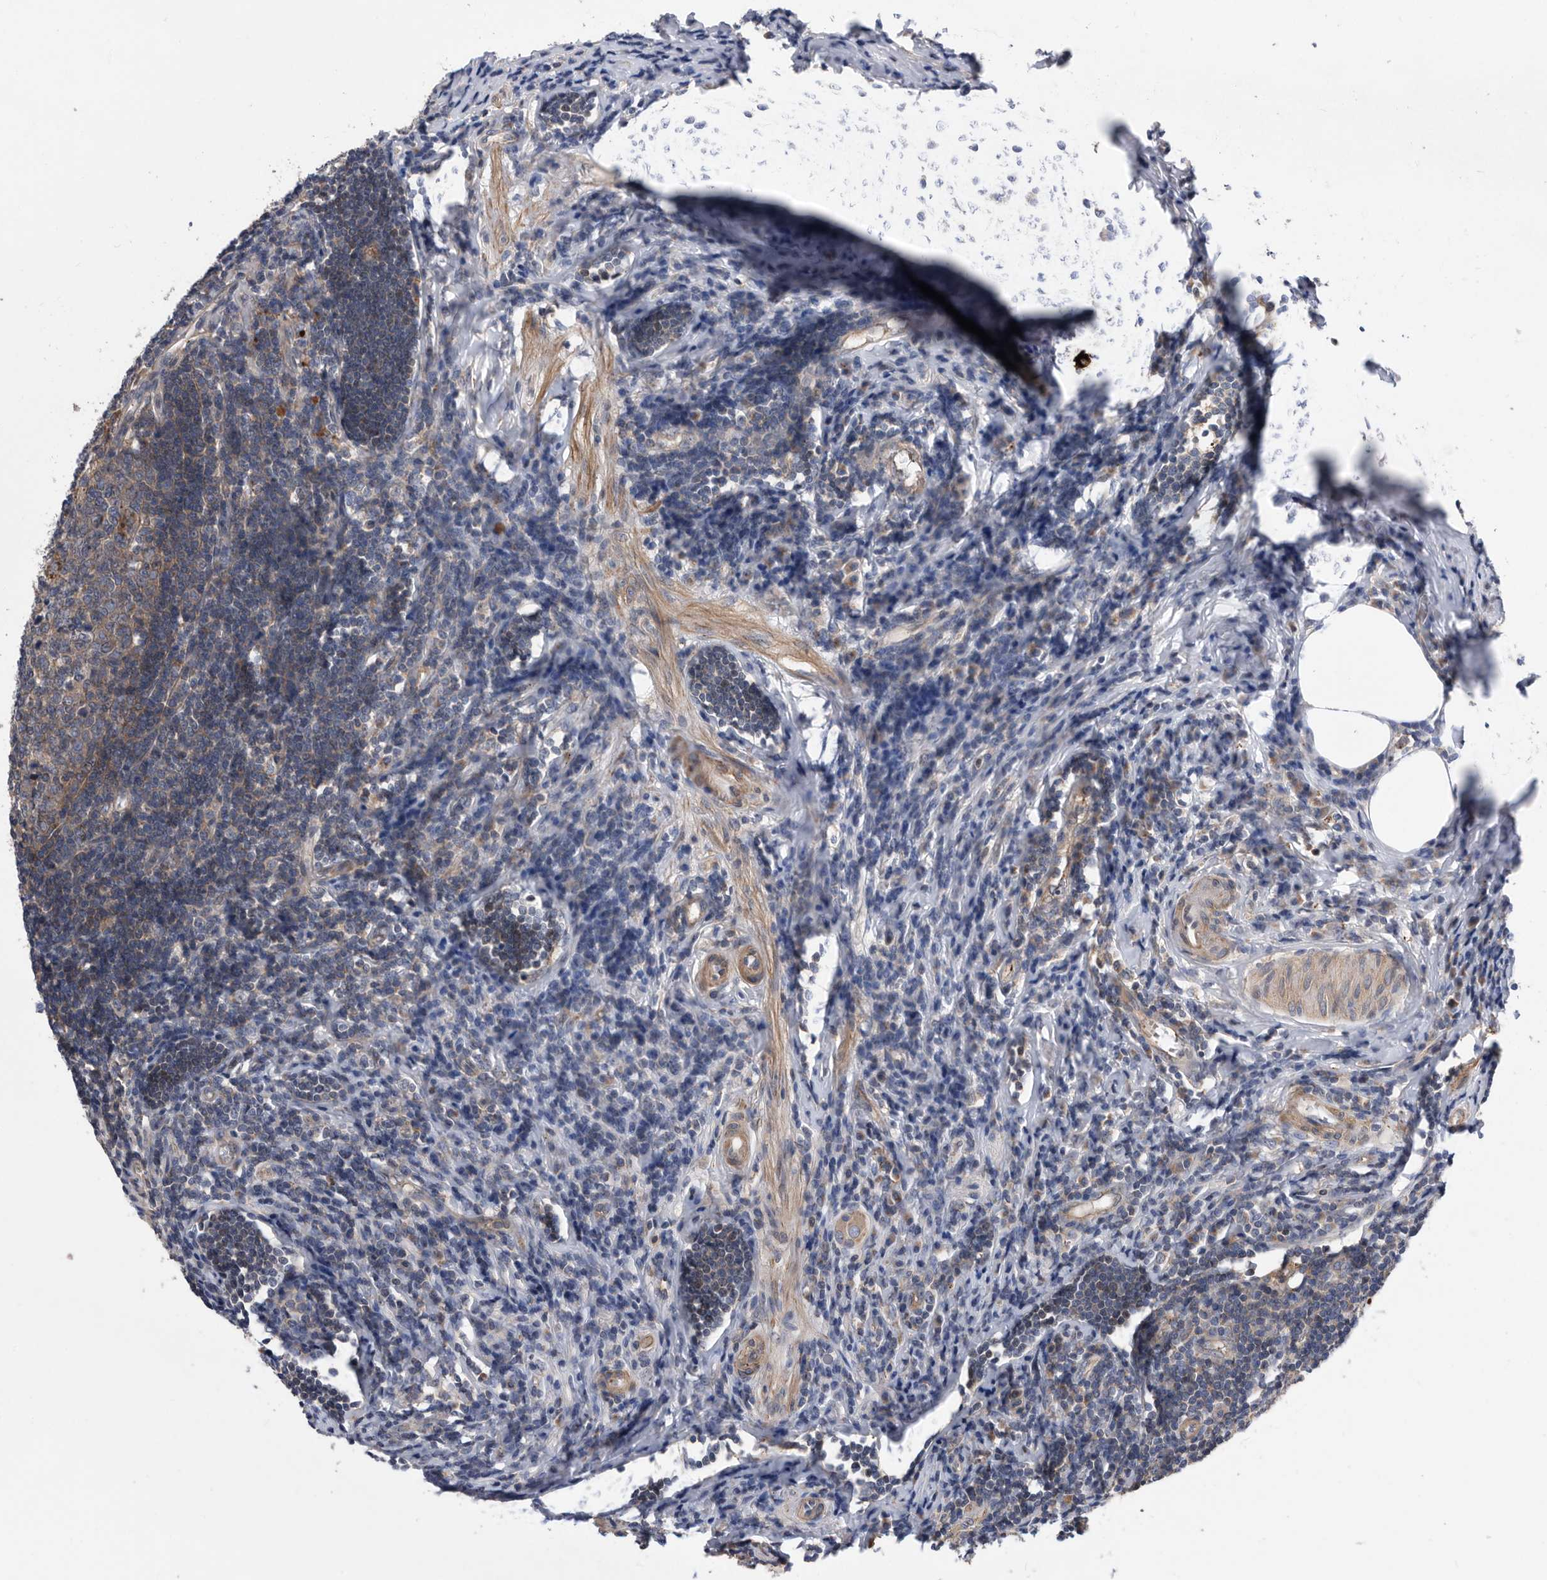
{"staining": {"intensity": "strong", "quantity": ">75%", "location": "cytoplasmic/membranous"}, "tissue": "appendix", "cell_type": "Glandular cells", "image_type": "normal", "snomed": [{"axis": "morphology", "description": "Normal tissue, NOS"}, {"axis": "topography", "description": "Appendix"}], "caption": "Appendix stained with DAB IHC demonstrates high levels of strong cytoplasmic/membranous expression in approximately >75% of glandular cells.", "gene": "BAIAP3", "patient": {"sex": "female", "age": 54}}